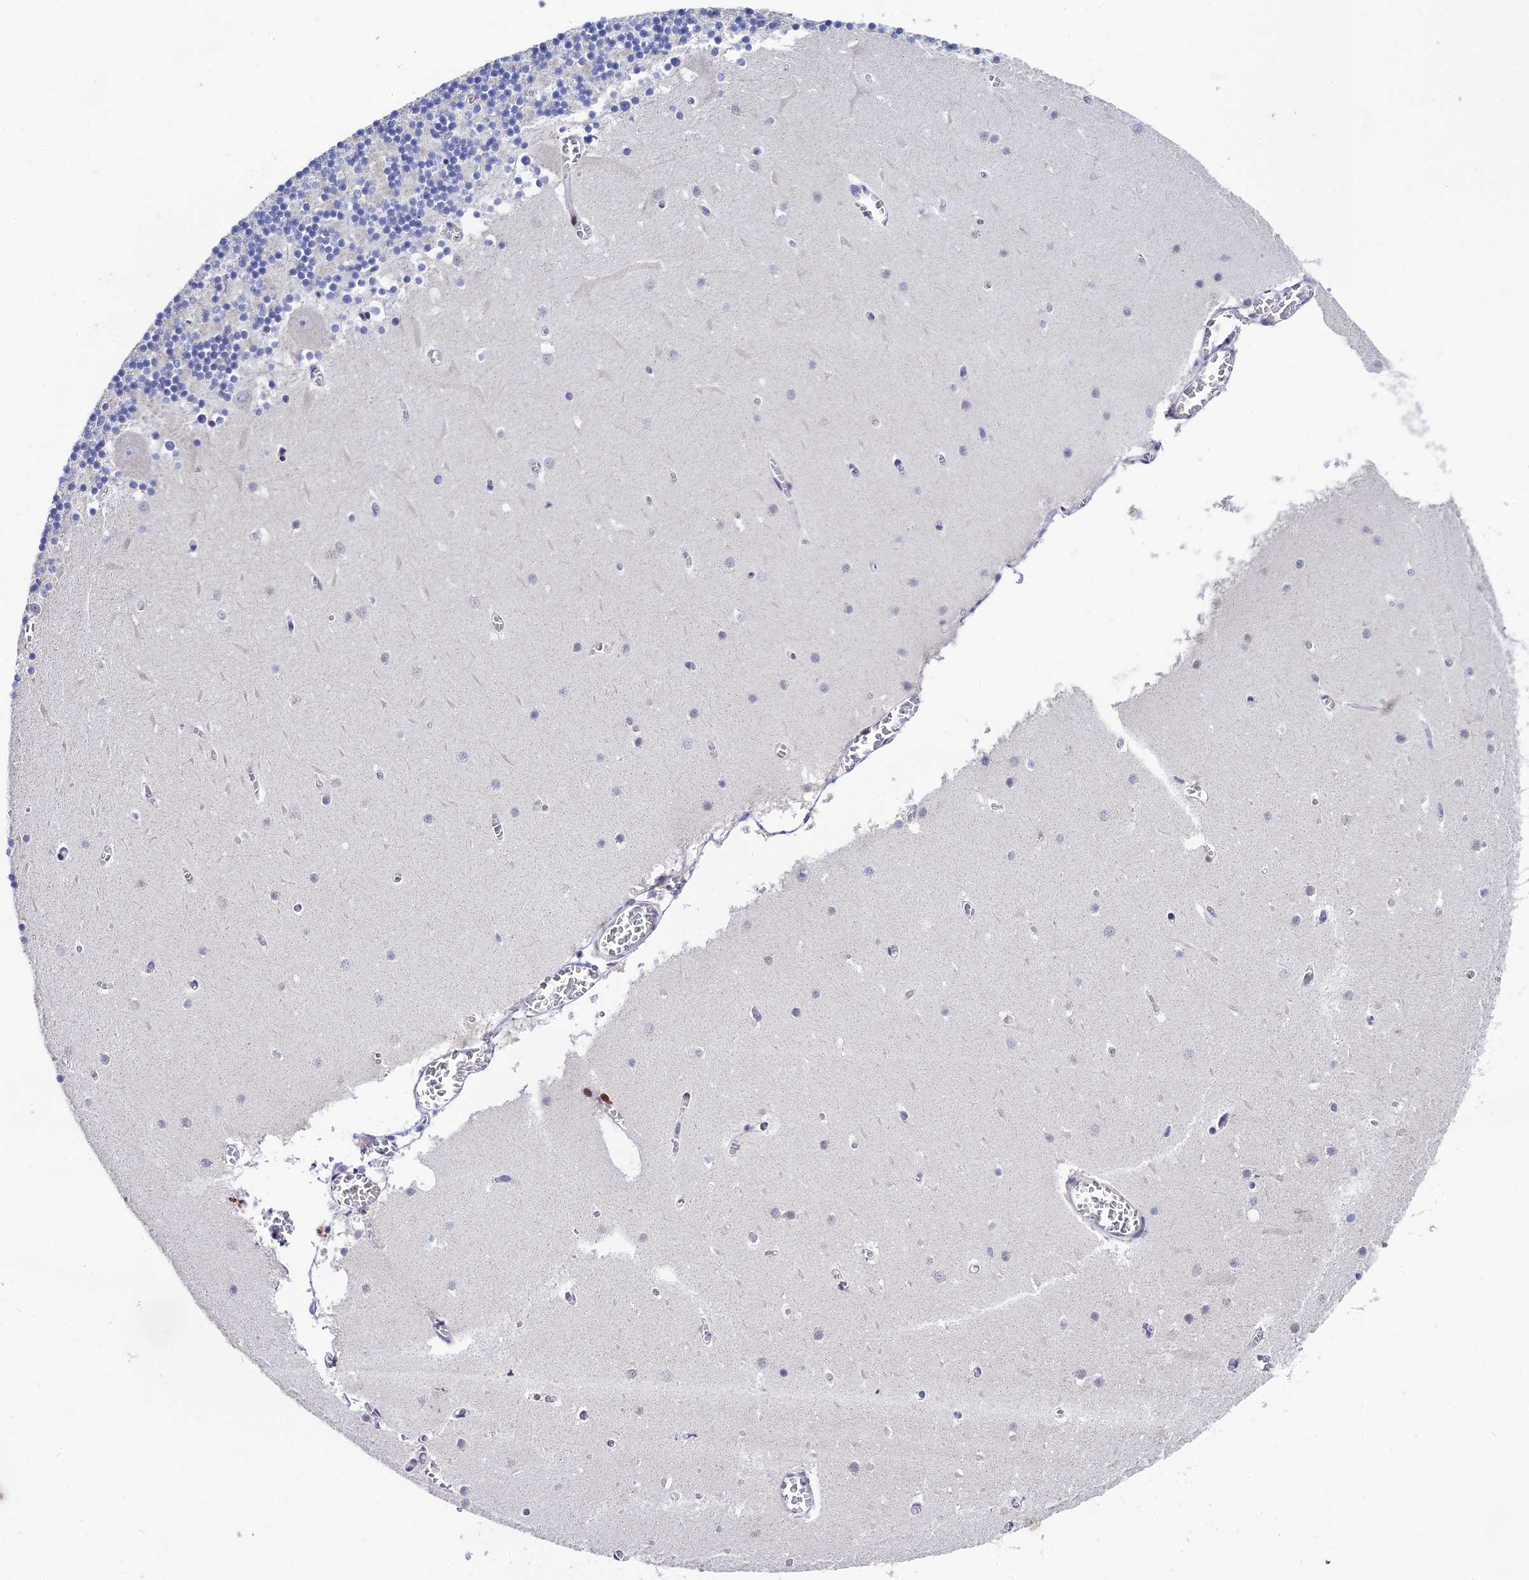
{"staining": {"intensity": "negative", "quantity": "none", "location": "none"}, "tissue": "cerebellum", "cell_type": "Cells in granular layer", "image_type": "normal", "snomed": [{"axis": "morphology", "description": "Normal tissue, NOS"}, {"axis": "topography", "description": "Cerebellum"}], "caption": "Immunohistochemistry of benign human cerebellum exhibits no staining in cells in granular layer. (DAB (3,3'-diaminobenzidine) immunohistochemistry (IHC), high magnification).", "gene": "TAF9B", "patient": {"sex": "female", "age": 28}}